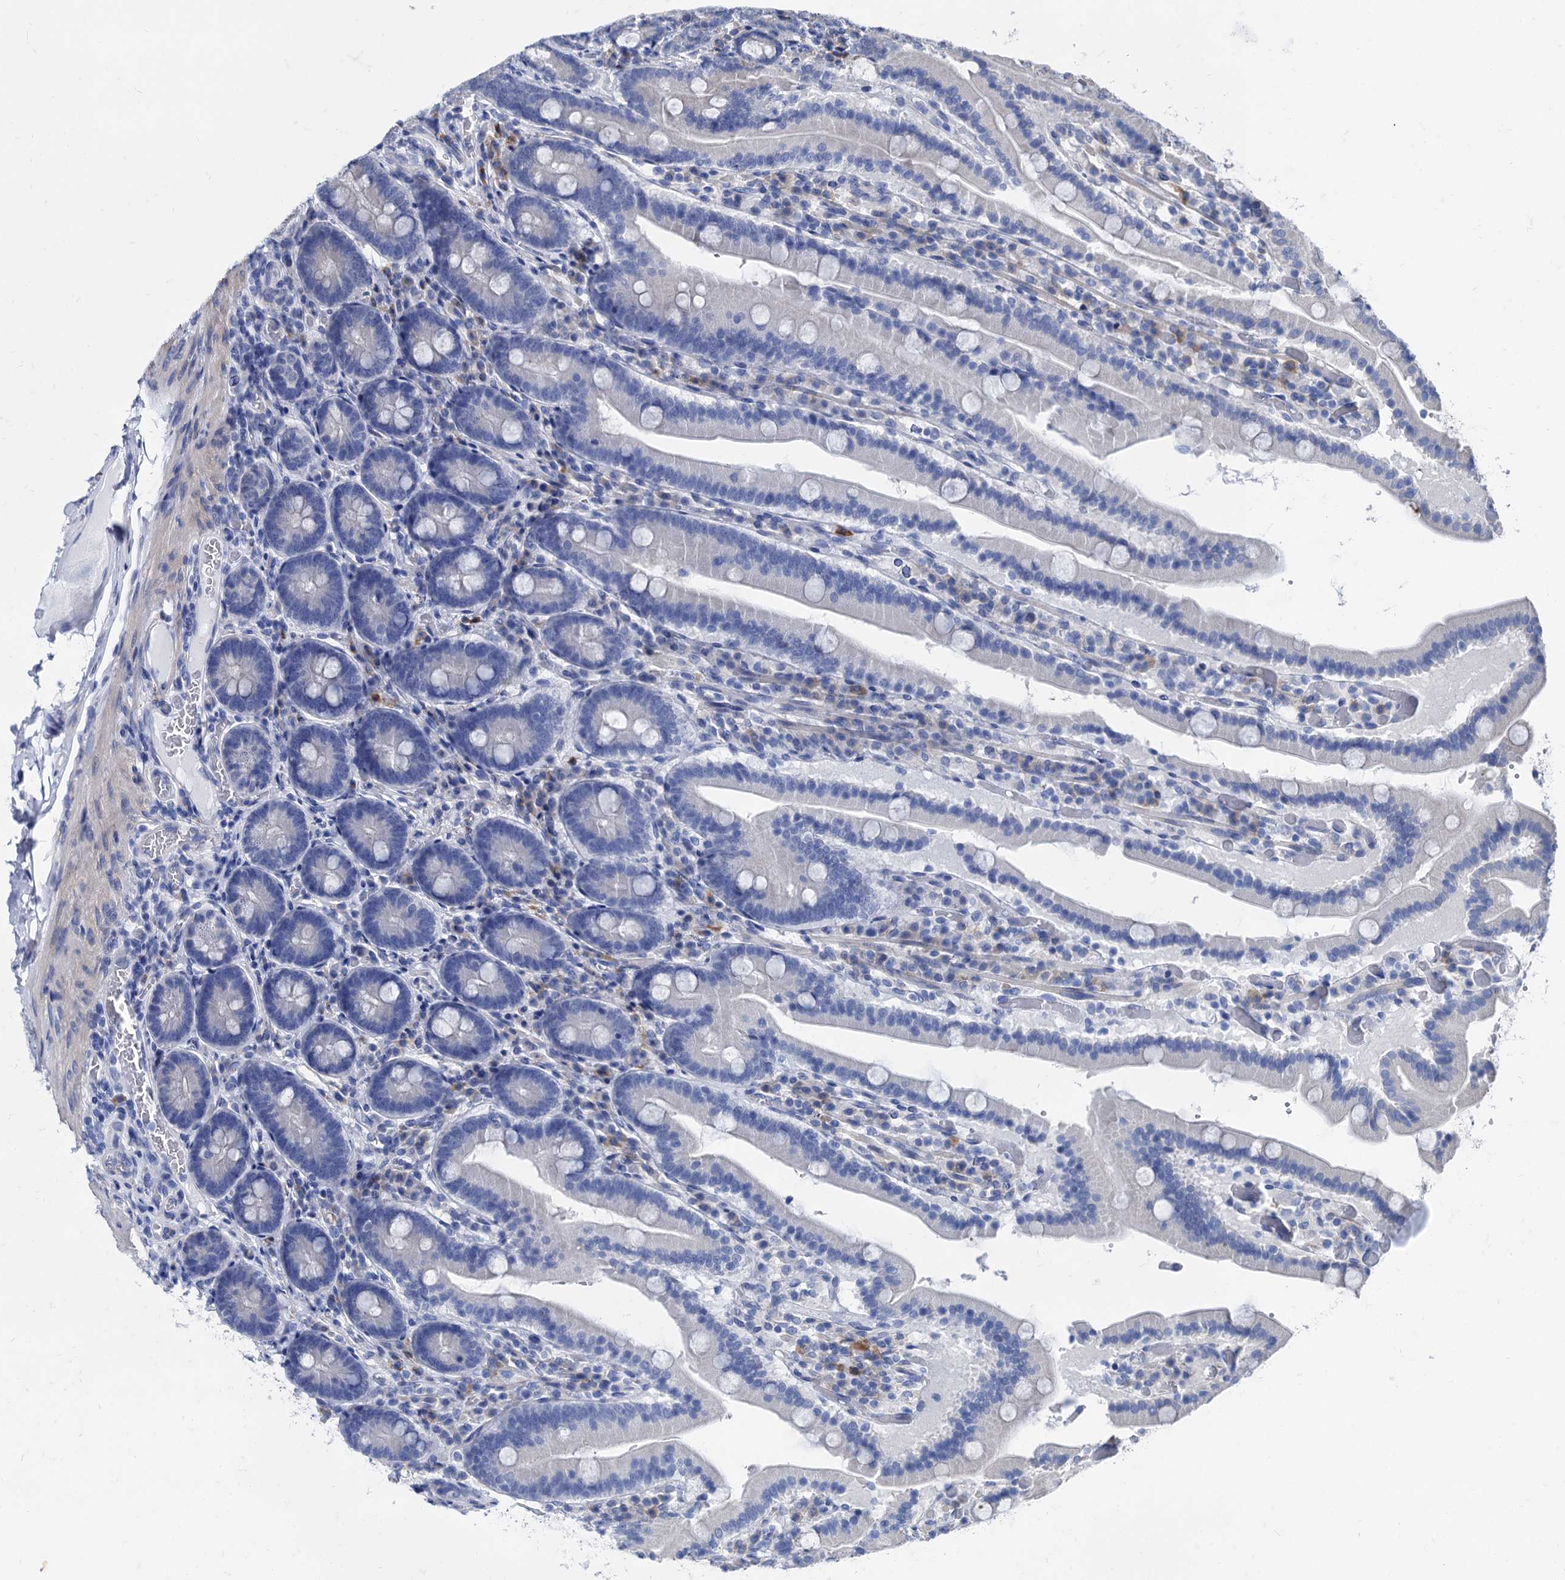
{"staining": {"intensity": "negative", "quantity": "none", "location": "none"}, "tissue": "duodenum", "cell_type": "Glandular cells", "image_type": "normal", "snomed": [{"axis": "morphology", "description": "Normal tissue, NOS"}, {"axis": "topography", "description": "Duodenum"}], "caption": "High magnification brightfield microscopy of benign duodenum stained with DAB (3,3'-diaminobenzidine) (brown) and counterstained with hematoxylin (blue): glandular cells show no significant positivity.", "gene": "FOXR2", "patient": {"sex": "female", "age": 62}}